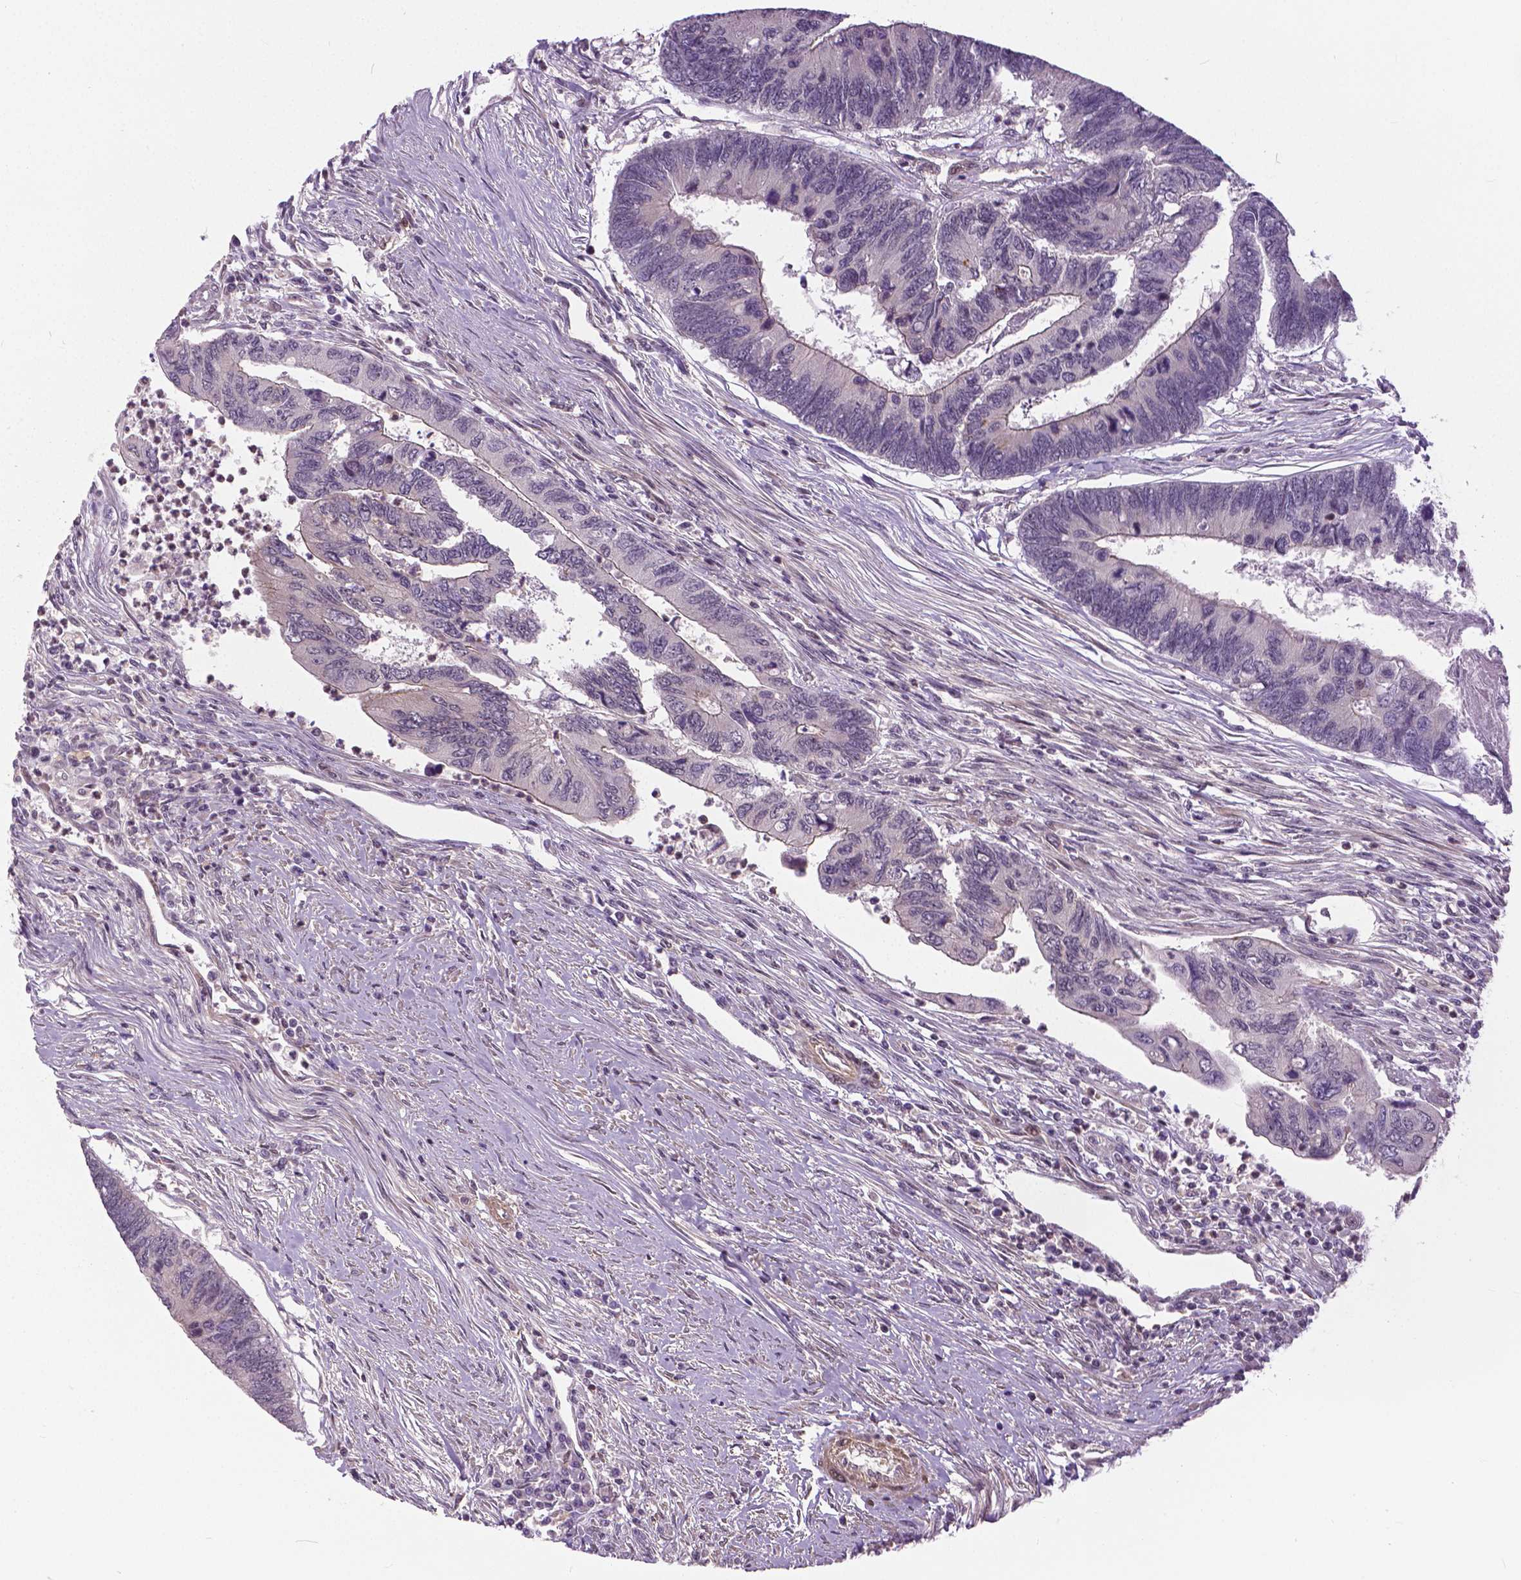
{"staining": {"intensity": "negative", "quantity": "none", "location": "none"}, "tissue": "colorectal cancer", "cell_type": "Tumor cells", "image_type": "cancer", "snomed": [{"axis": "morphology", "description": "Adenocarcinoma, NOS"}, {"axis": "topography", "description": "Colon"}], "caption": "Human colorectal adenocarcinoma stained for a protein using immunohistochemistry shows no staining in tumor cells.", "gene": "ANXA13", "patient": {"sex": "female", "age": 67}}